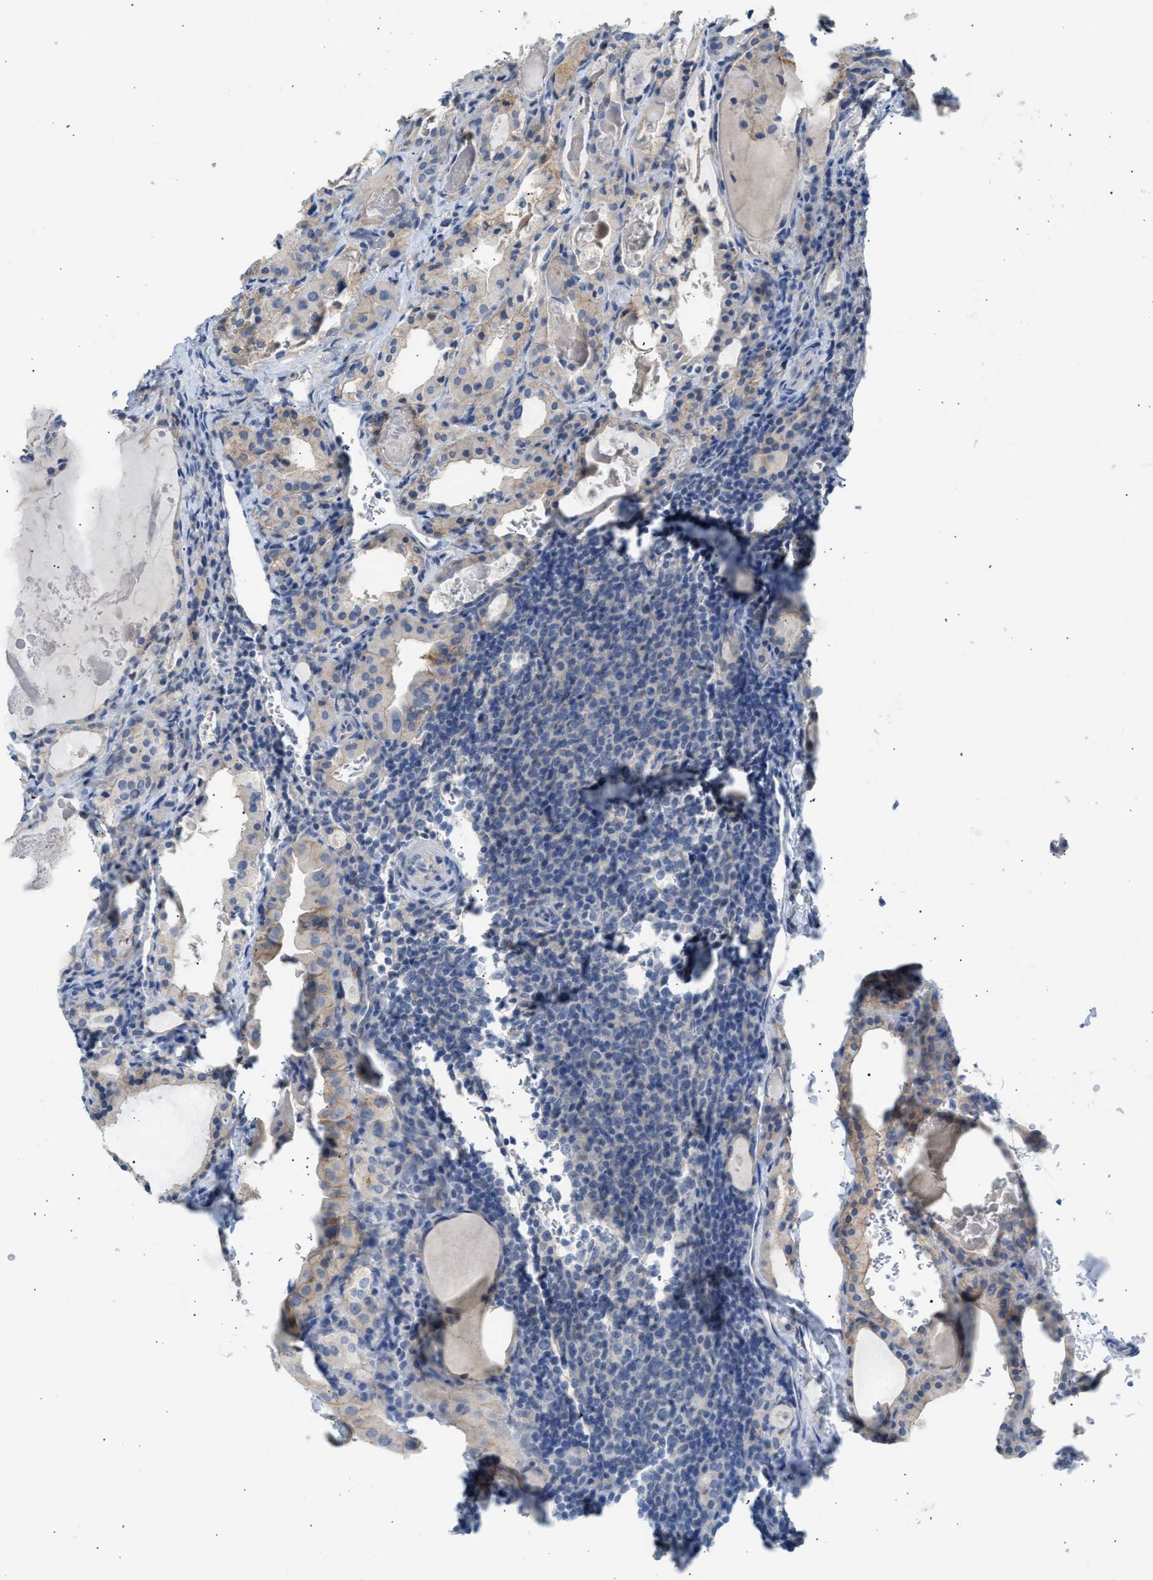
{"staining": {"intensity": "negative", "quantity": "none", "location": "none"}, "tissue": "thyroid cancer", "cell_type": "Tumor cells", "image_type": "cancer", "snomed": [{"axis": "morphology", "description": "Papillary adenocarcinoma, NOS"}, {"axis": "topography", "description": "Thyroid gland"}], "caption": "A histopathology image of thyroid cancer (papillary adenocarcinoma) stained for a protein exhibits no brown staining in tumor cells.", "gene": "ERBB2", "patient": {"sex": "female", "age": 42}}